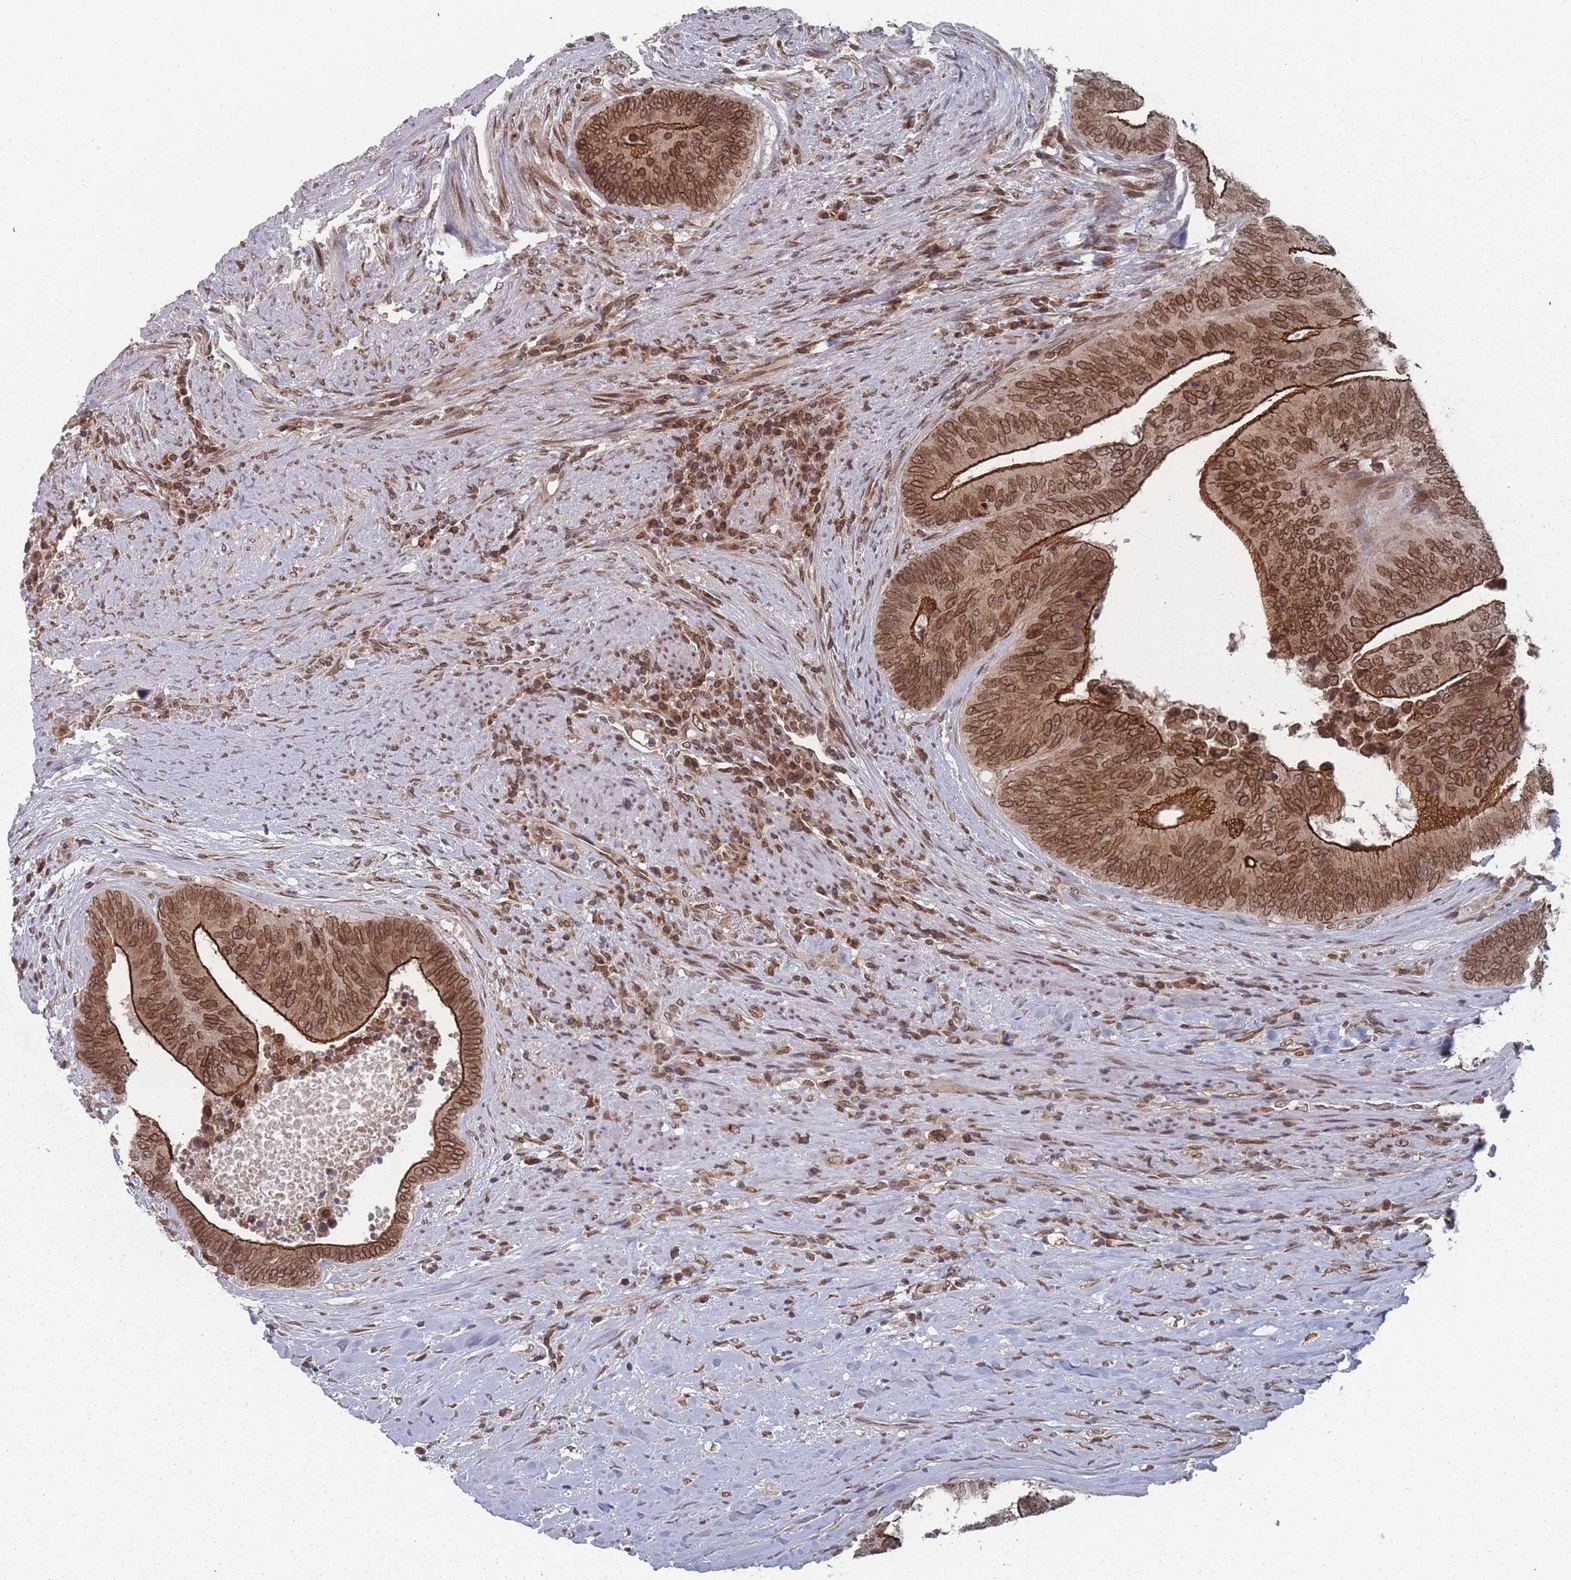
{"staining": {"intensity": "strong", "quantity": ">75%", "location": "cytoplasmic/membranous,nuclear"}, "tissue": "colorectal cancer", "cell_type": "Tumor cells", "image_type": "cancer", "snomed": [{"axis": "morphology", "description": "Adenocarcinoma, NOS"}, {"axis": "topography", "description": "Rectum"}], "caption": "Immunohistochemistry (IHC) staining of adenocarcinoma (colorectal), which reveals high levels of strong cytoplasmic/membranous and nuclear expression in about >75% of tumor cells indicating strong cytoplasmic/membranous and nuclear protein expression. The staining was performed using DAB (3,3'-diaminobenzidine) (brown) for protein detection and nuclei were counterstained in hematoxylin (blue).", "gene": "TBC1D25", "patient": {"sex": "male", "age": 72}}